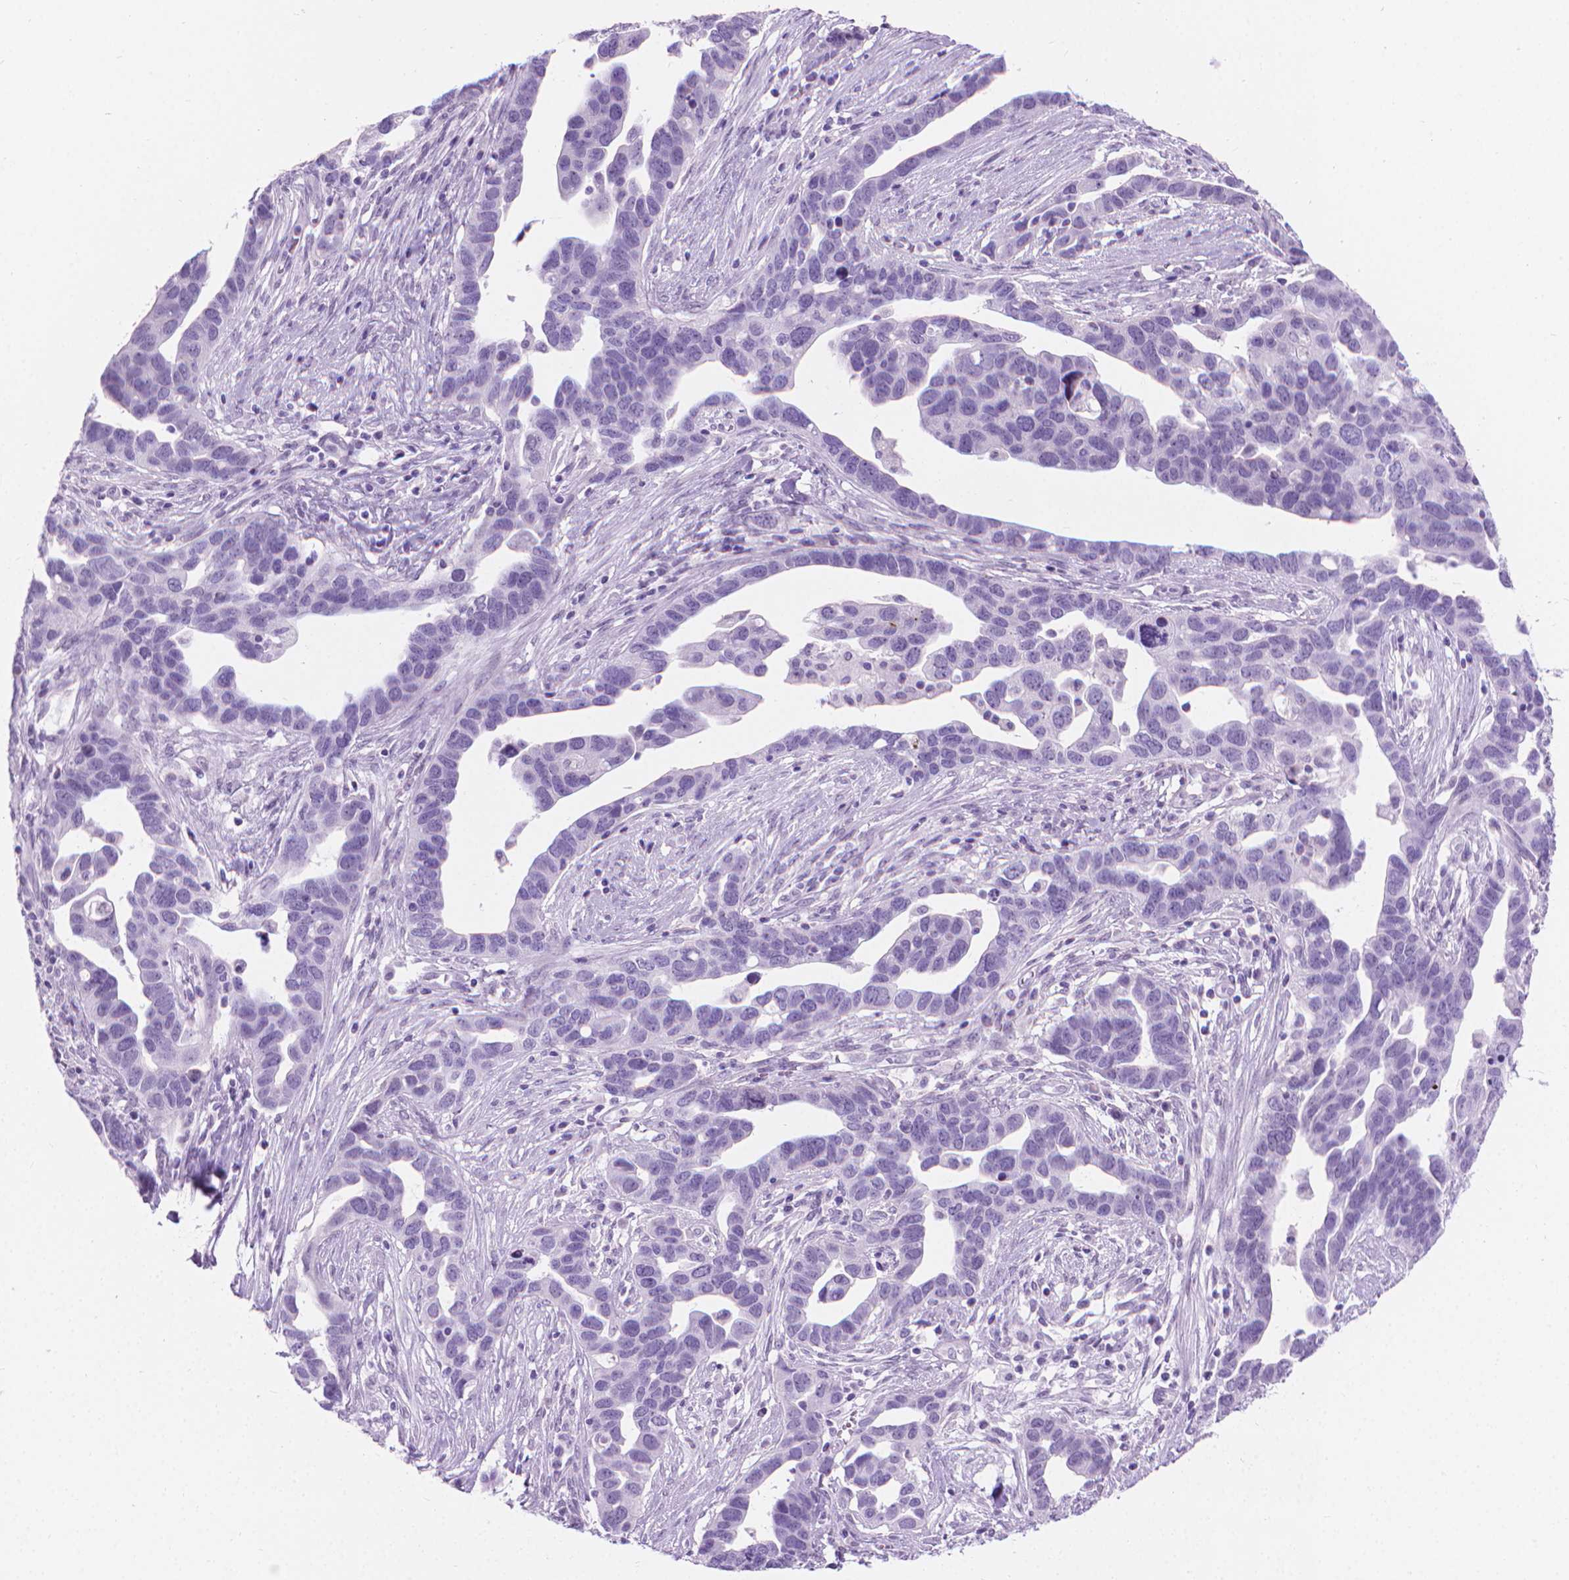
{"staining": {"intensity": "negative", "quantity": "none", "location": "none"}, "tissue": "ovarian cancer", "cell_type": "Tumor cells", "image_type": "cancer", "snomed": [{"axis": "morphology", "description": "Cystadenocarcinoma, serous, NOS"}, {"axis": "topography", "description": "Ovary"}], "caption": "Immunohistochemistry (IHC) micrograph of human ovarian cancer (serous cystadenocarcinoma) stained for a protein (brown), which shows no staining in tumor cells.", "gene": "CFAP52", "patient": {"sex": "female", "age": 54}}